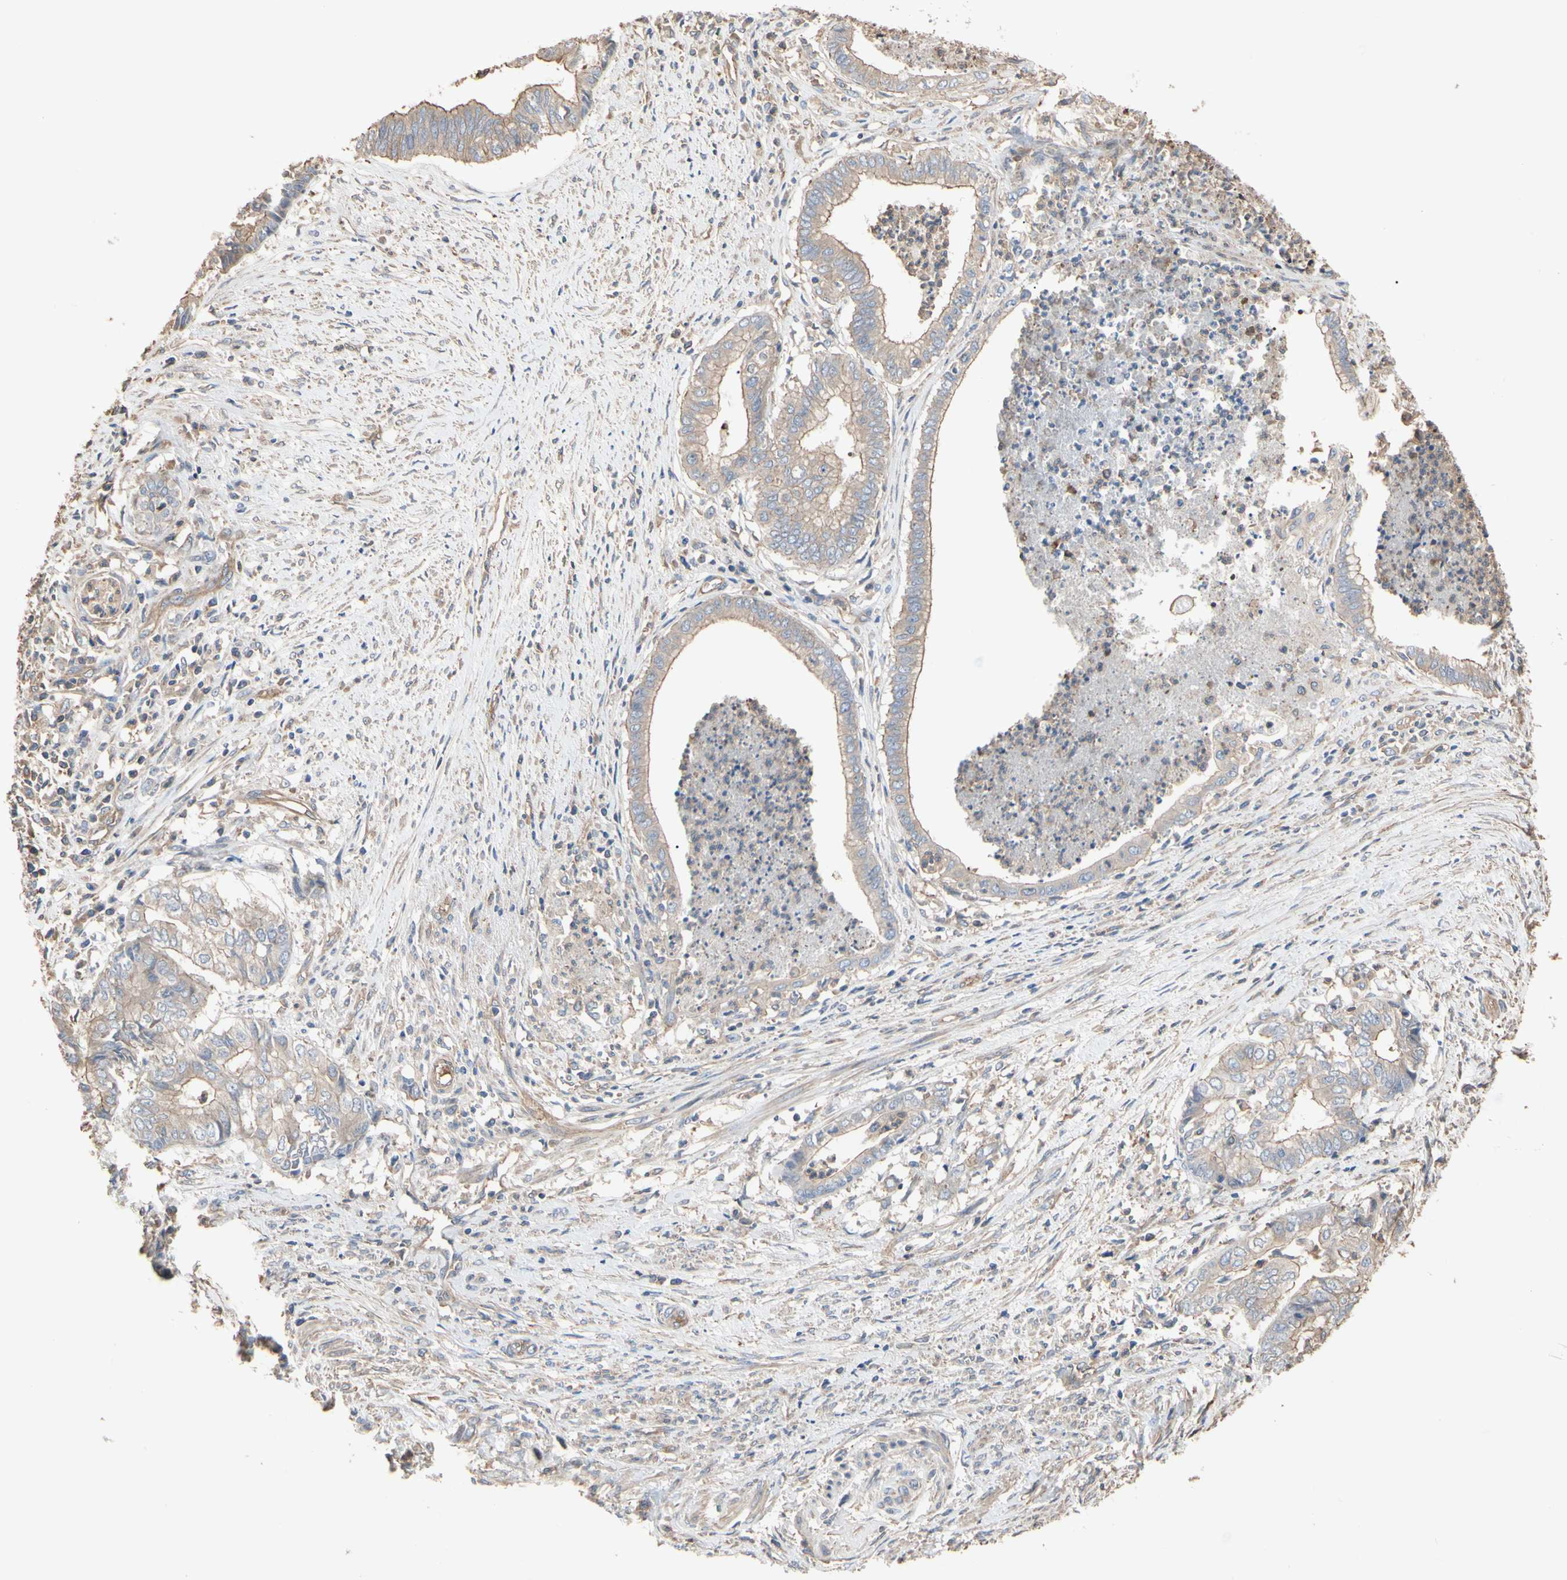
{"staining": {"intensity": "moderate", "quantity": "25%-75%", "location": "cytoplasmic/membranous"}, "tissue": "endometrial cancer", "cell_type": "Tumor cells", "image_type": "cancer", "snomed": [{"axis": "morphology", "description": "Necrosis, NOS"}, {"axis": "morphology", "description": "Adenocarcinoma, NOS"}, {"axis": "topography", "description": "Endometrium"}], "caption": "Endometrial adenocarcinoma stained for a protein reveals moderate cytoplasmic/membranous positivity in tumor cells.", "gene": "PDZK1", "patient": {"sex": "female", "age": 79}}